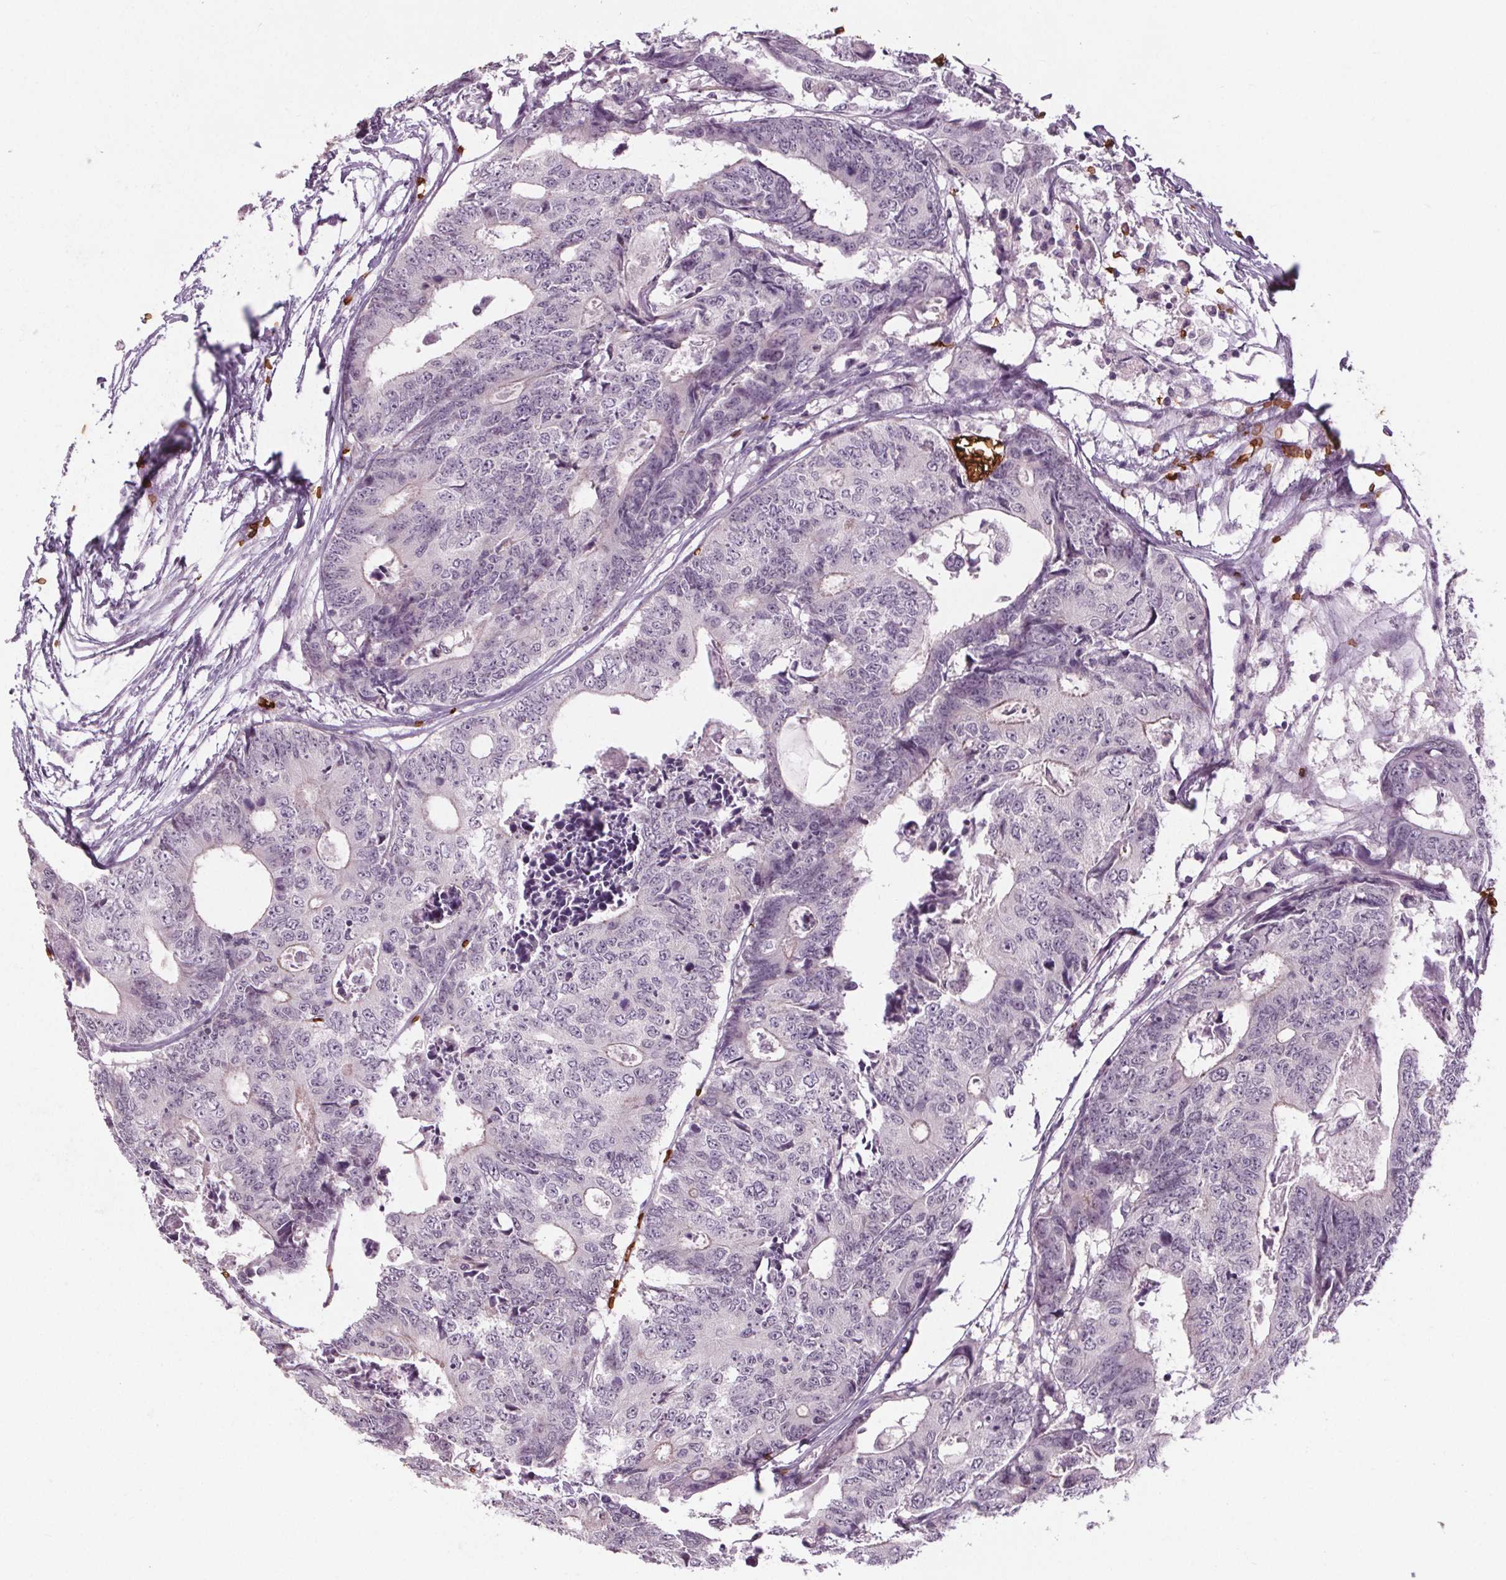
{"staining": {"intensity": "negative", "quantity": "none", "location": "none"}, "tissue": "colorectal cancer", "cell_type": "Tumor cells", "image_type": "cancer", "snomed": [{"axis": "morphology", "description": "Adenocarcinoma, NOS"}, {"axis": "topography", "description": "Colon"}], "caption": "DAB (3,3'-diaminobenzidine) immunohistochemical staining of human colorectal cancer displays no significant positivity in tumor cells.", "gene": "SLC4A1", "patient": {"sex": "female", "age": 48}}